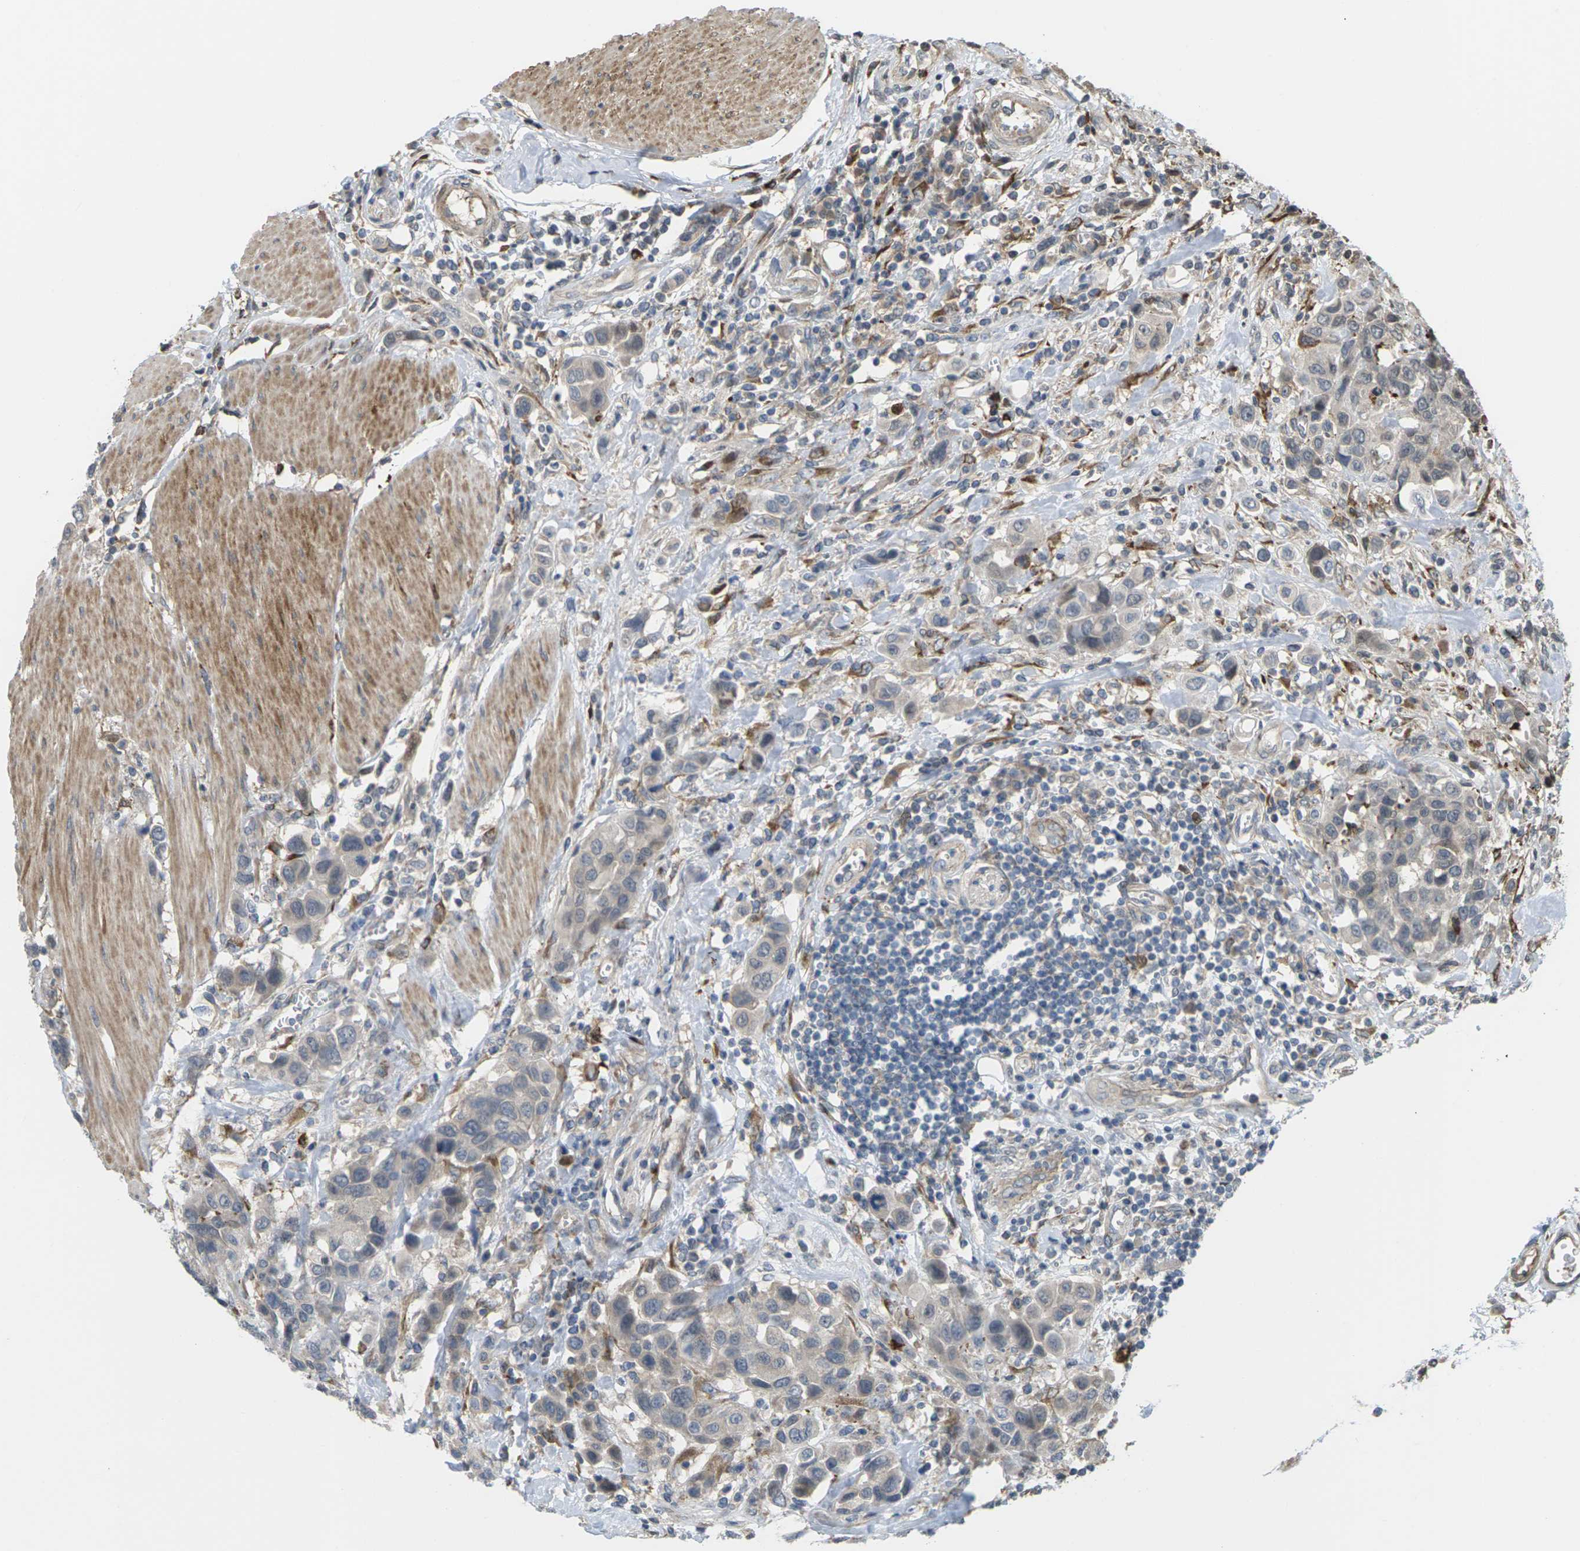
{"staining": {"intensity": "weak", "quantity": "<25%", "location": "cytoplasmic/membranous,nuclear"}, "tissue": "urothelial cancer", "cell_type": "Tumor cells", "image_type": "cancer", "snomed": [{"axis": "morphology", "description": "Urothelial carcinoma, High grade"}, {"axis": "topography", "description": "Urinary bladder"}], "caption": "High magnification brightfield microscopy of urothelial cancer stained with DAB (brown) and counterstained with hematoxylin (blue): tumor cells show no significant positivity.", "gene": "ROBO1", "patient": {"sex": "male", "age": 50}}